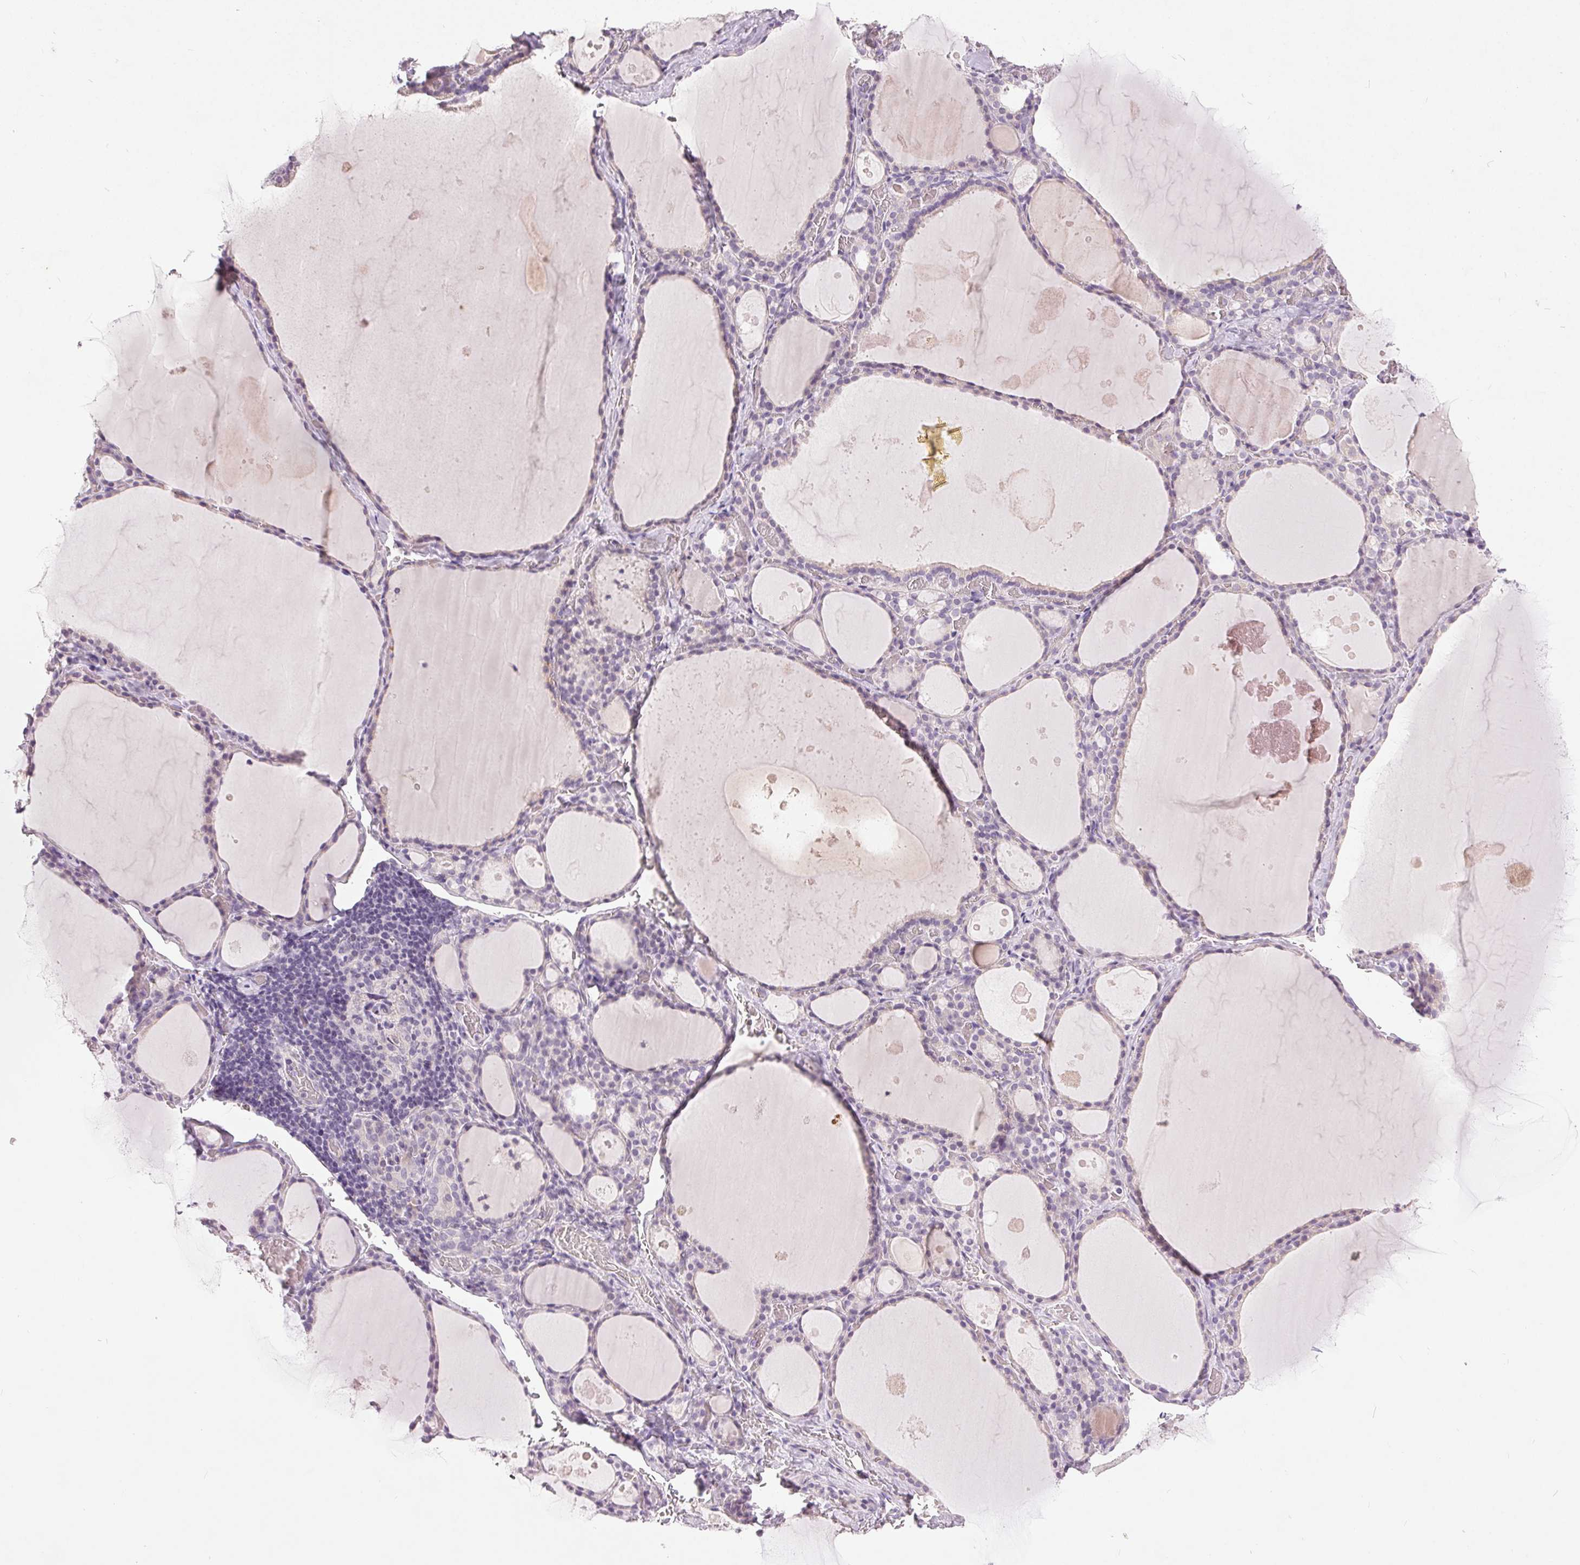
{"staining": {"intensity": "negative", "quantity": "none", "location": "none"}, "tissue": "thyroid gland", "cell_type": "Glandular cells", "image_type": "normal", "snomed": [{"axis": "morphology", "description": "Normal tissue, NOS"}, {"axis": "topography", "description": "Thyroid gland"}], "caption": "This is a image of immunohistochemistry (IHC) staining of normal thyroid gland, which shows no expression in glandular cells.", "gene": "DSG3", "patient": {"sex": "male", "age": 56}}